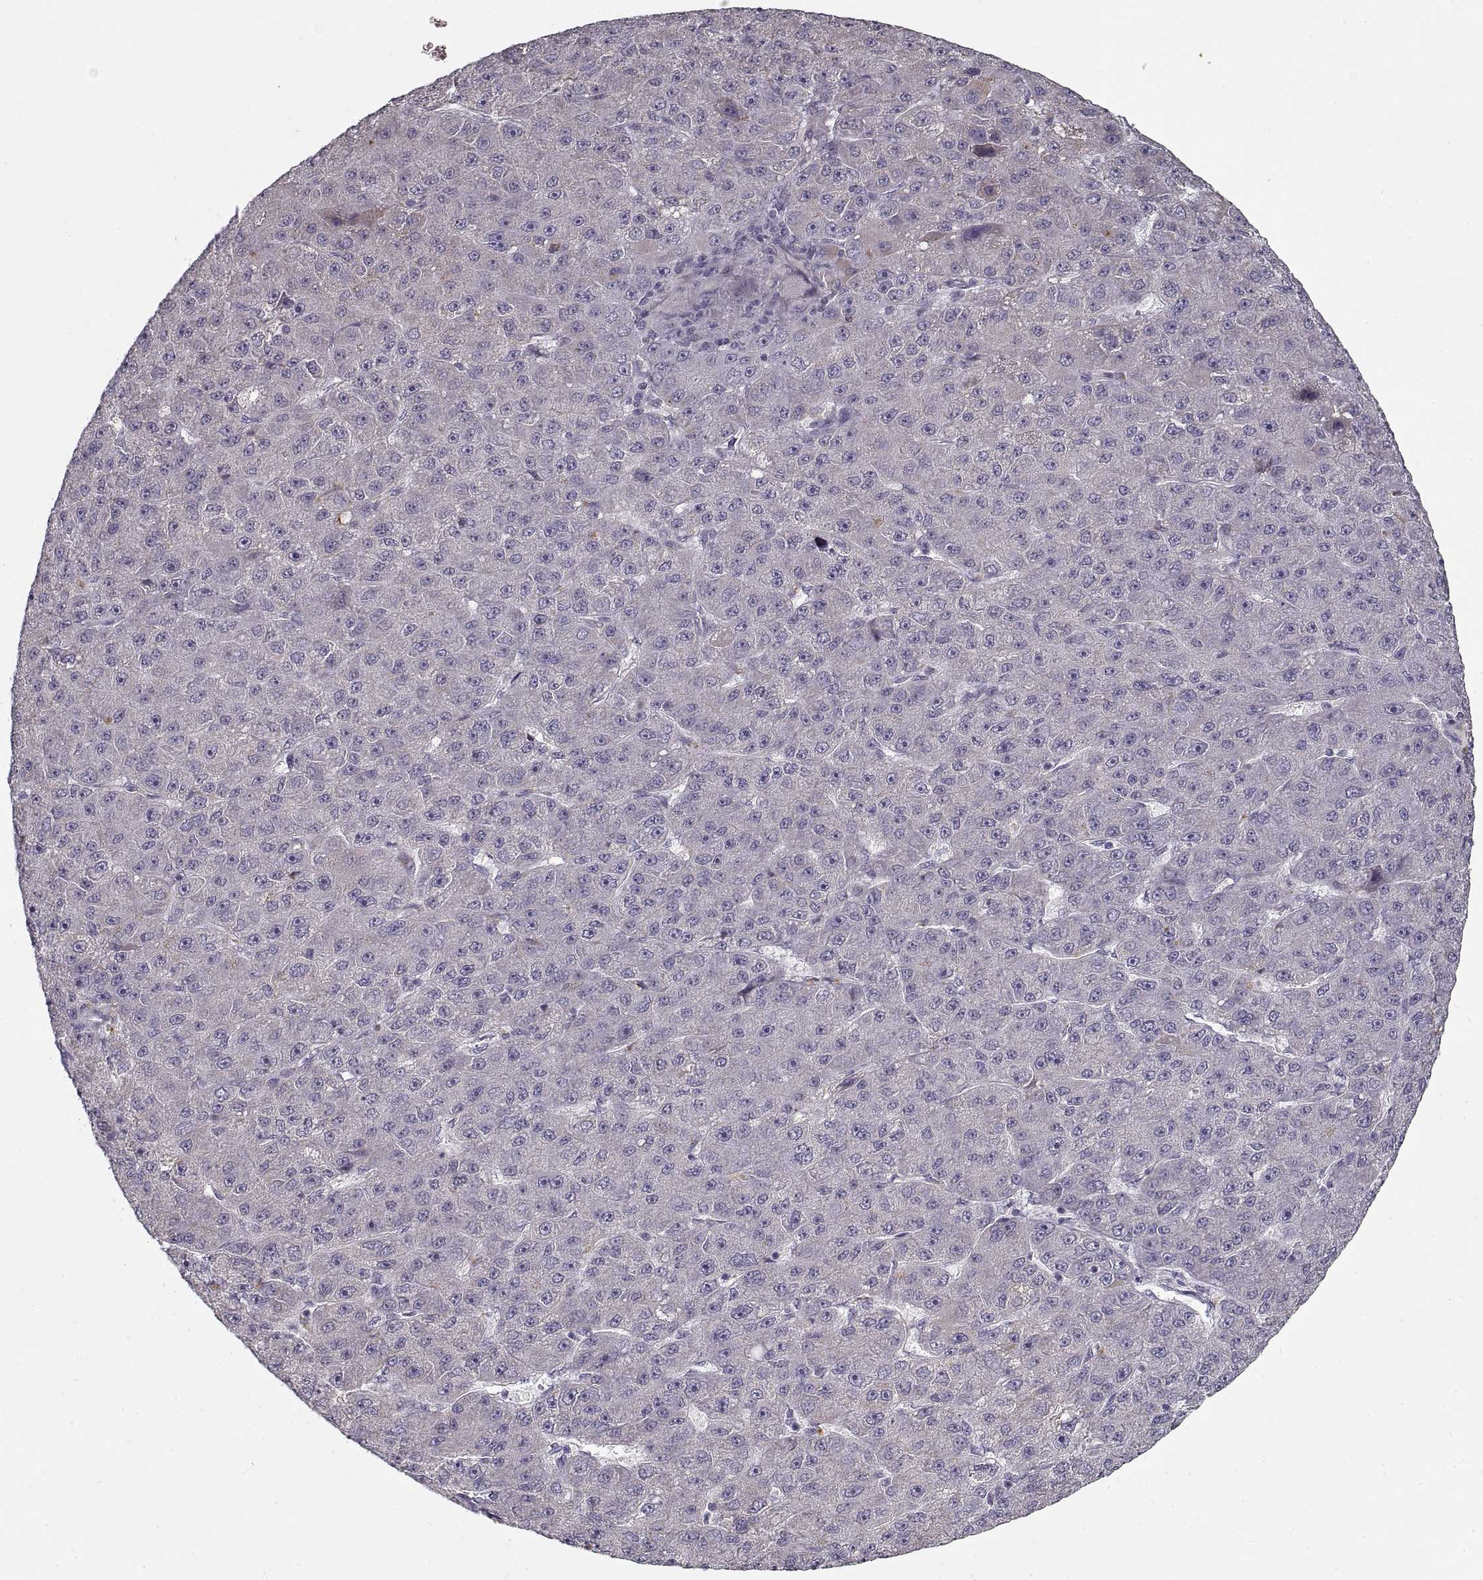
{"staining": {"intensity": "negative", "quantity": "none", "location": "none"}, "tissue": "liver cancer", "cell_type": "Tumor cells", "image_type": "cancer", "snomed": [{"axis": "morphology", "description": "Carcinoma, Hepatocellular, NOS"}, {"axis": "topography", "description": "Liver"}], "caption": "There is no significant staining in tumor cells of liver hepatocellular carcinoma. (DAB (3,3'-diaminobenzidine) immunohistochemistry with hematoxylin counter stain).", "gene": "GAD2", "patient": {"sex": "male", "age": 67}}